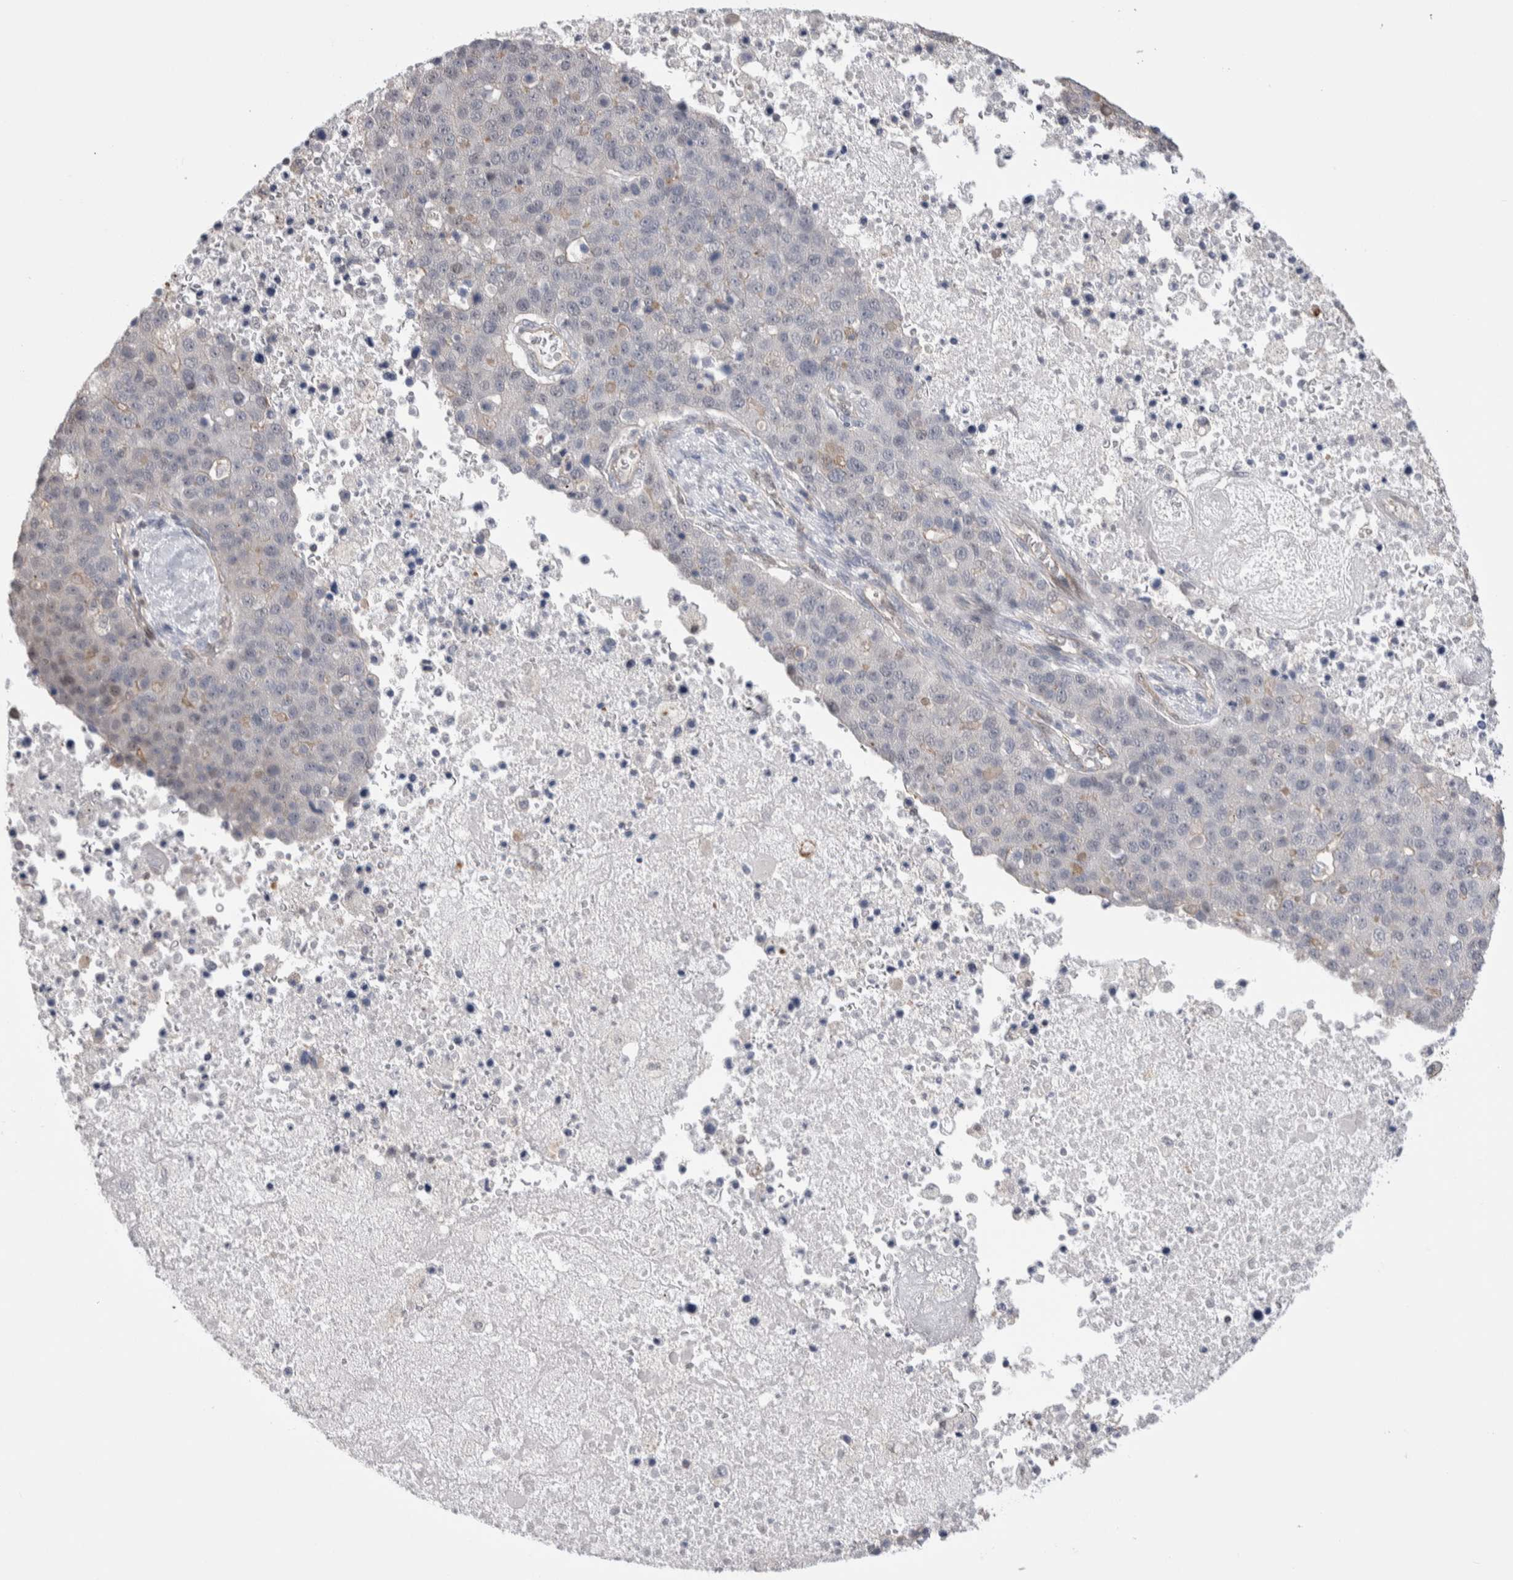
{"staining": {"intensity": "negative", "quantity": "none", "location": "none"}, "tissue": "pancreatic cancer", "cell_type": "Tumor cells", "image_type": "cancer", "snomed": [{"axis": "morphology", "description": "Adenocarcinoma, NOS"}, {"axis": "topography", "description": "Pancreas"}], "caption": "A high-resolution histopathology image shows immunohistochemistry (IHC) staining of pancreatic adenocarcinoma, which reveals no significant staining in tumor cells.", "gene": "ZBTB49", "patient": {"sex": "female", "age": 61}}